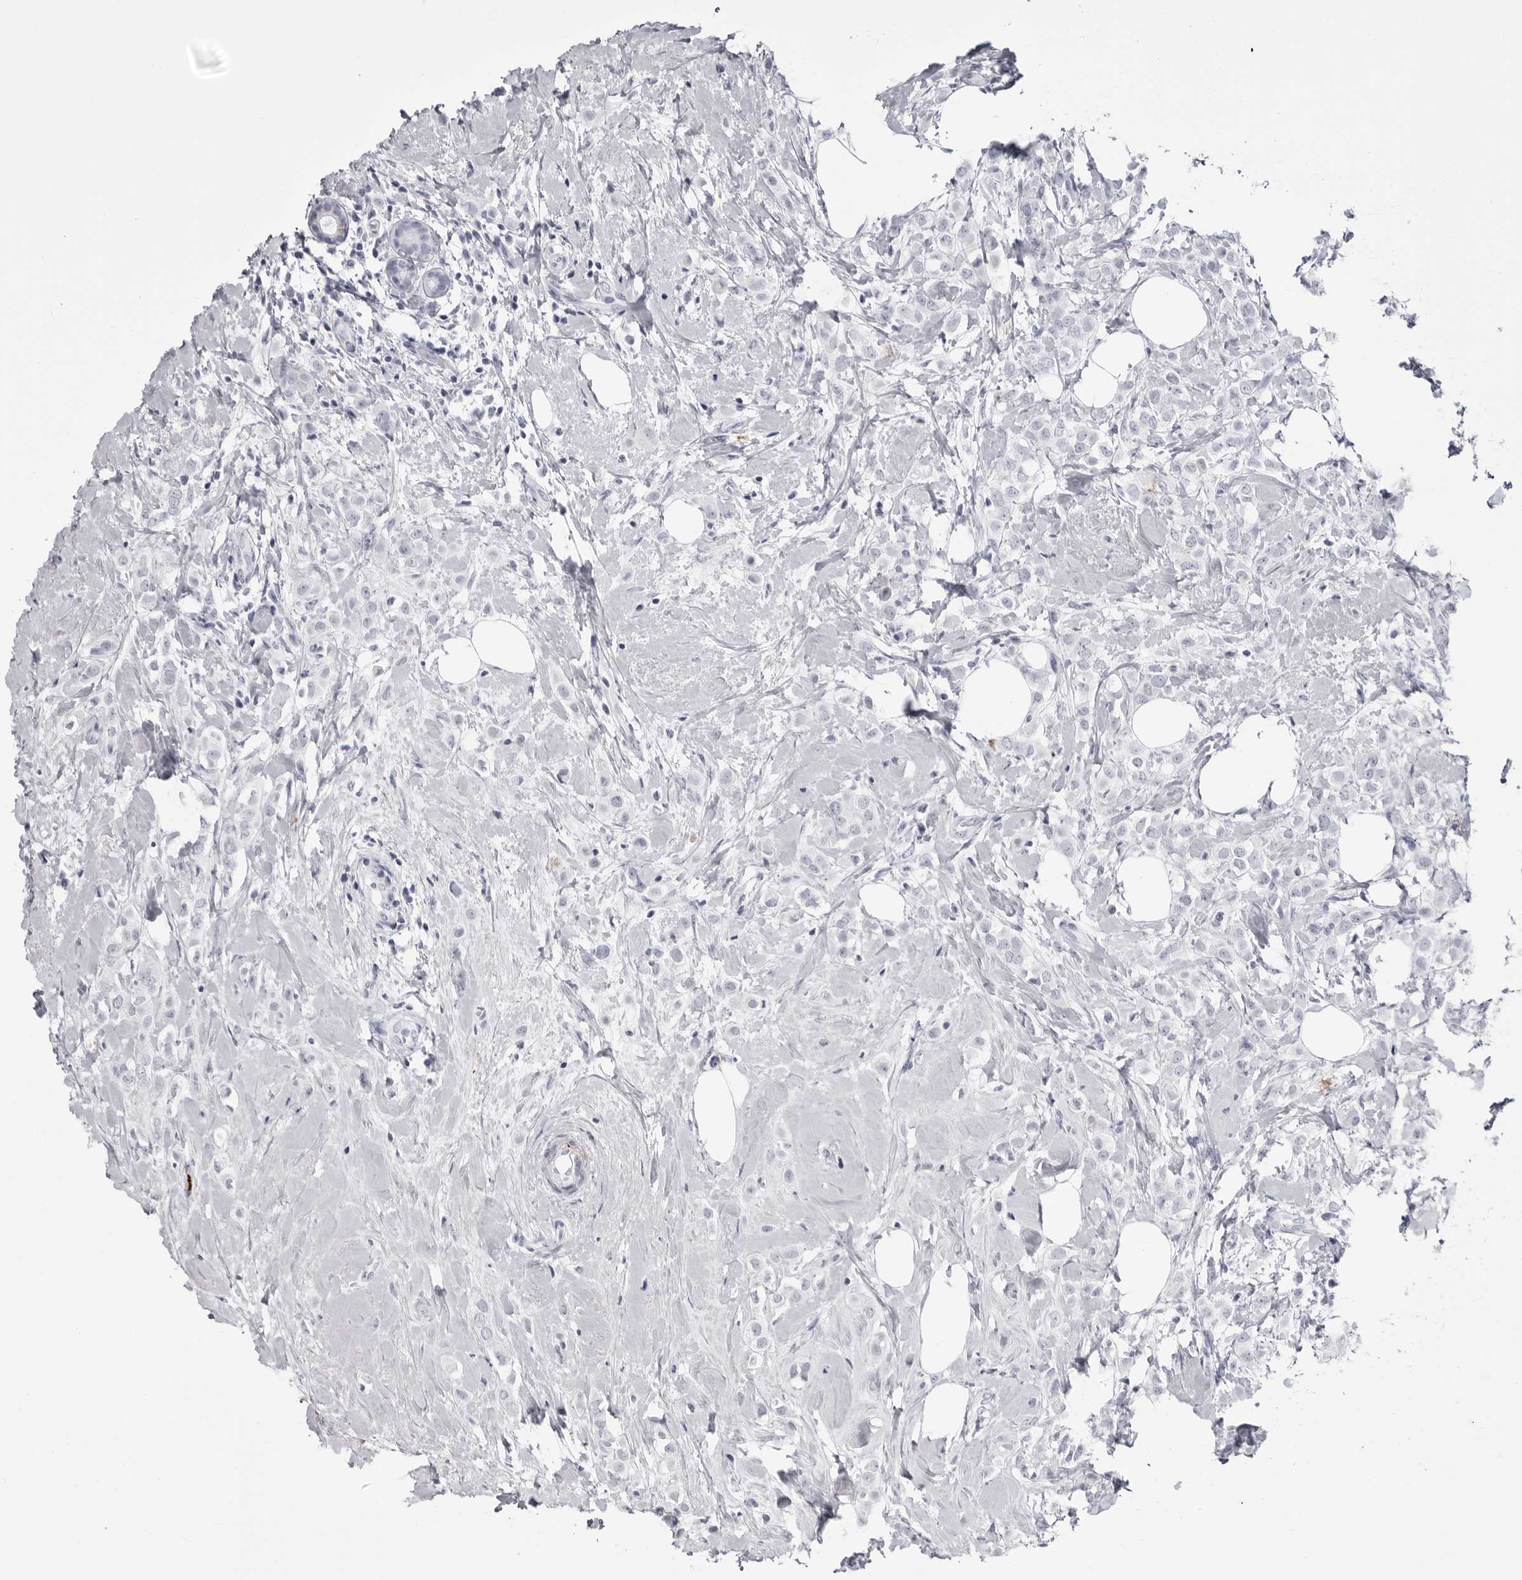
{"staining": {"intensity": "negative", "quantity": "none", "location": "none"}, "tissue": "breast cancer", "cell_type": "Tumor cells", "image_type": "cancer", "snomed": [{"axis": "morphology", "description": "Lobular carcinoma"}, {"axis": "topography", "description": "Breast"}], "caption": "The image displays no significant positivity in tumor cells of breast cancer (lobular carcinoma).", "gene": "COL26A1", "patient": {"sex": "female", "age": 47}}